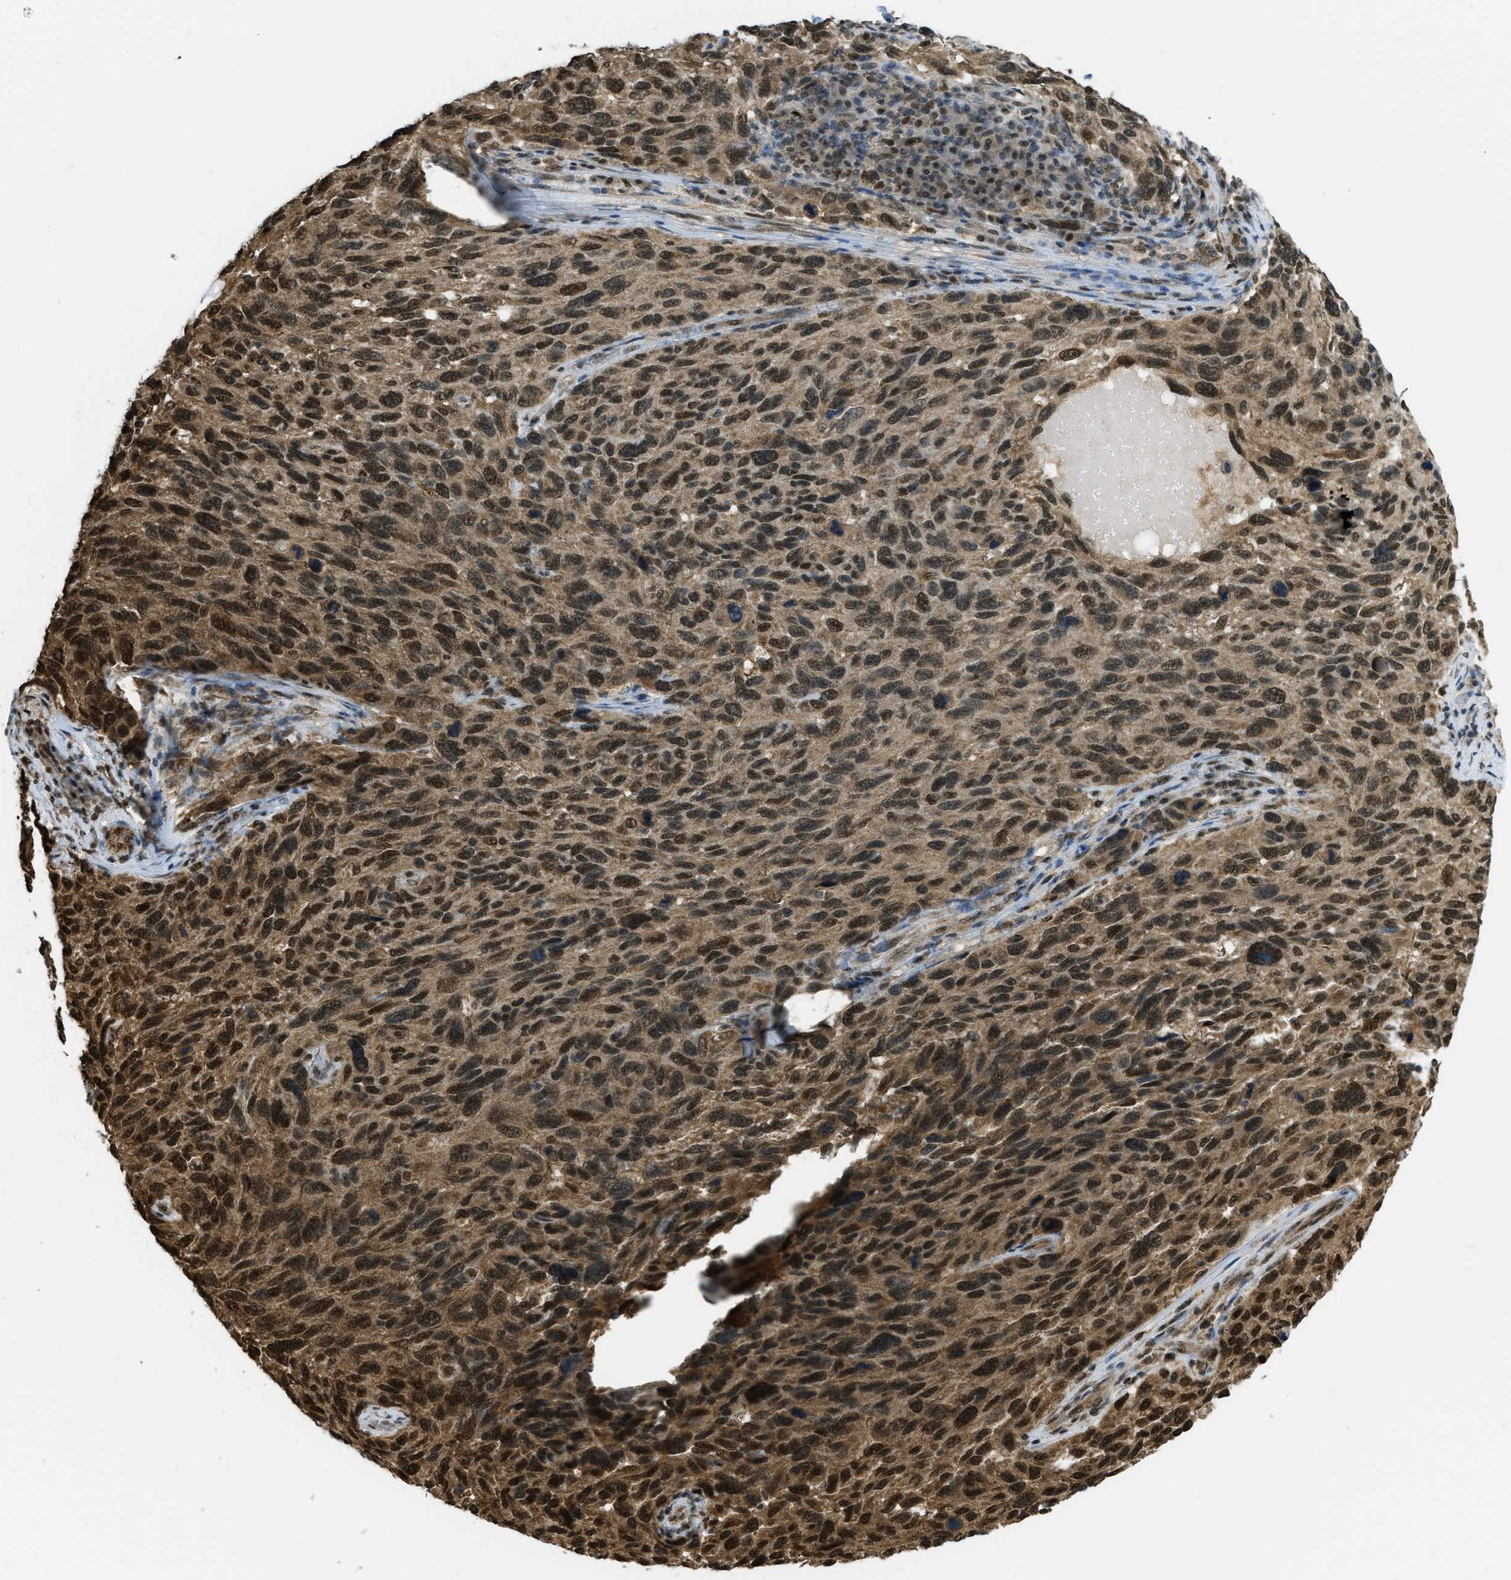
{"staining": {"intensity": "strong", "quantity": ">75%", "location": "nuclear"}, "tissue": "melanoma", "cell_type": "Tumor cells", "image_type": "cancer", "snomed": [{"axis": "morphology", "description": "Malignant melanoma, NOS"}, {"axis": "topography", "description": "Skin"}], "caption": "The image demonstrates a brown stain indicating the presence of a protein in the nuclear of tumor cells in malignant melanoma.", "gene": "TNPO1", "patient": {"sex": "male", "age": 53}}